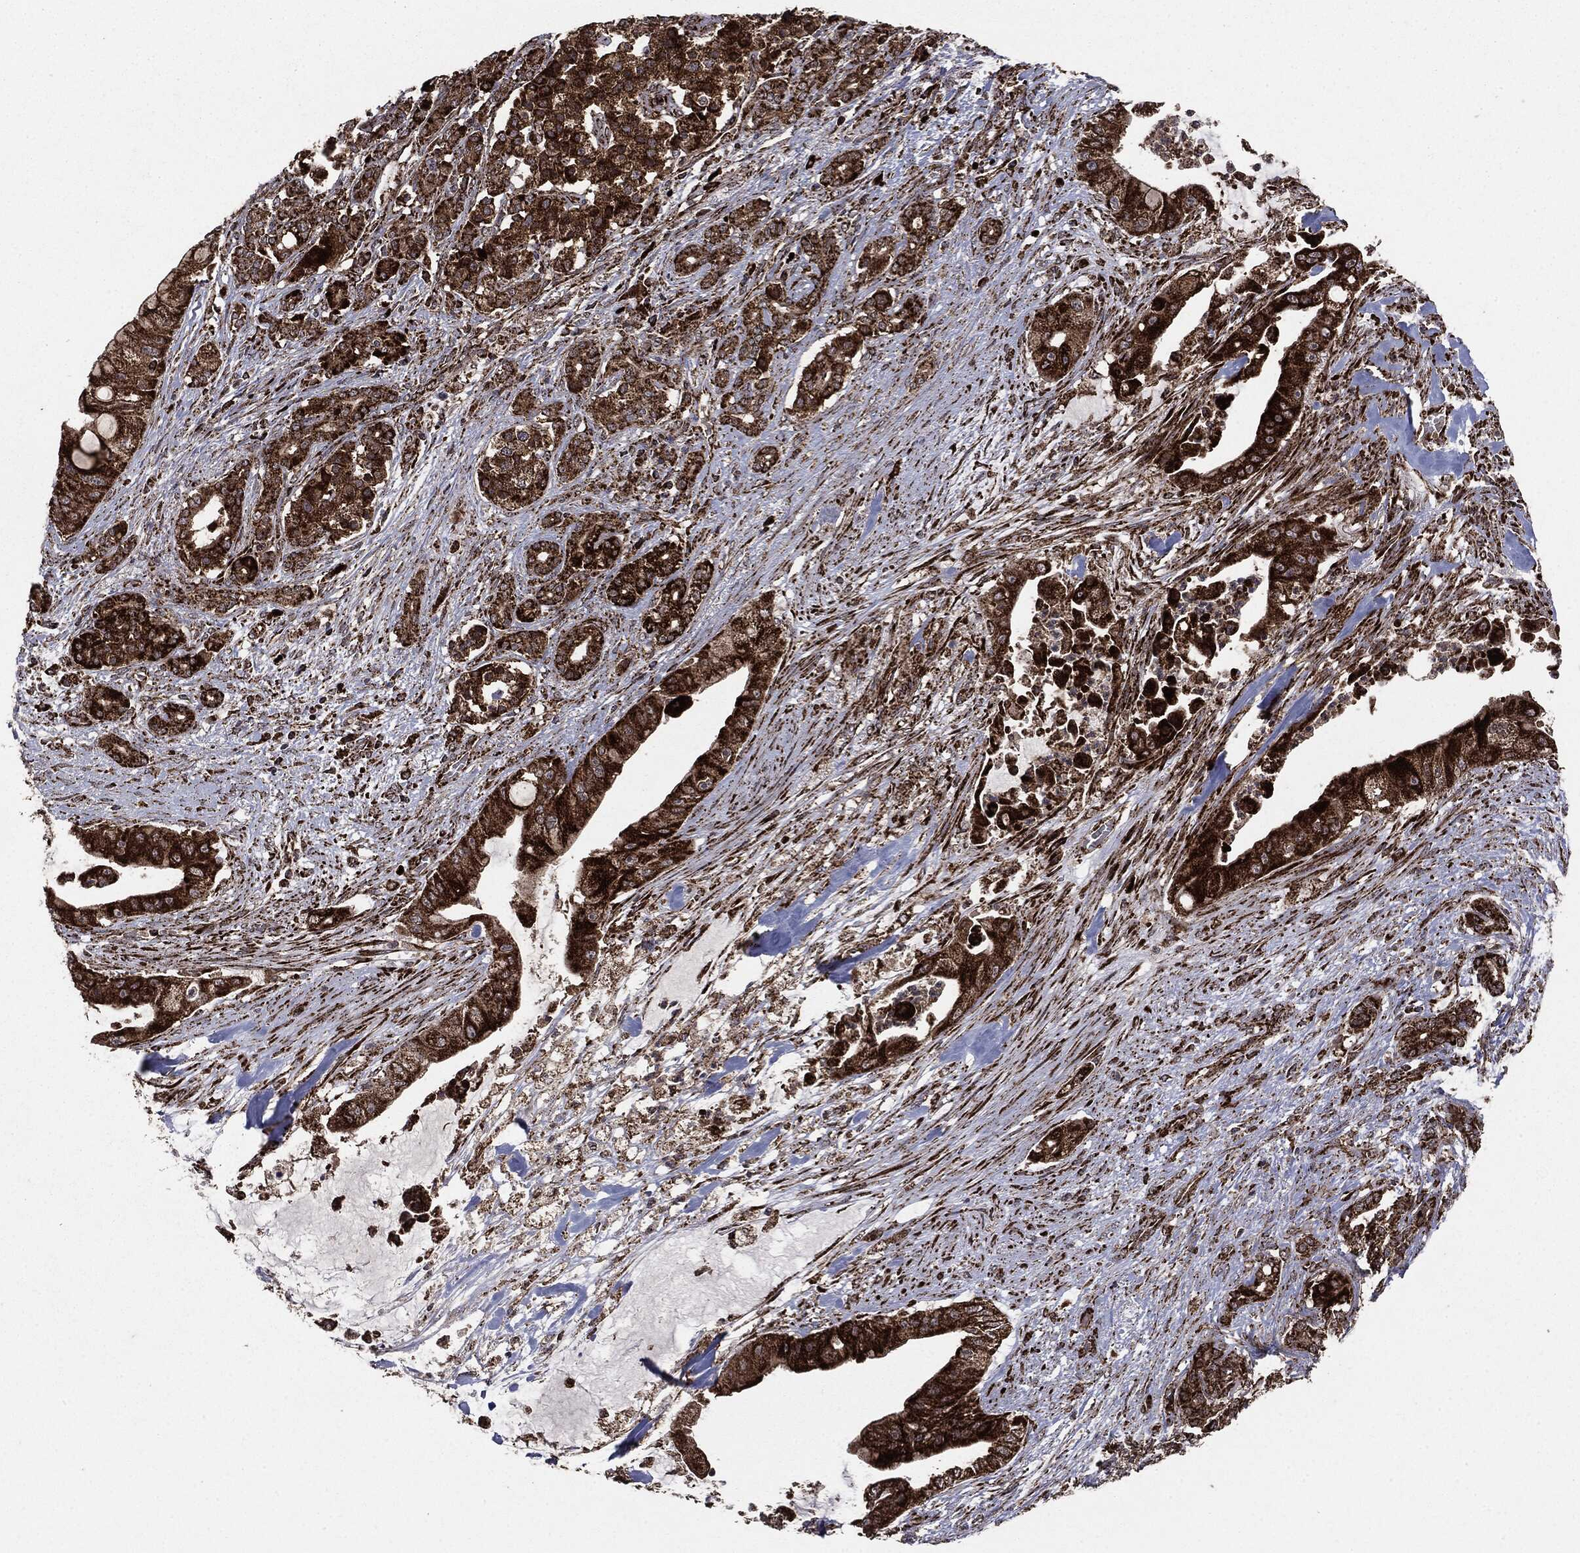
{"staining": {"intensity": "strong", "quantity": ">75%", "location": "cytoplasmic/membranous"}, "tissue": "pancreatic cancer", "cell_type": "Tumor cells", "image_type": "cancer", "snomed": [{"axis": "morphology", "description": "Normal tissue, NOS"}, {"axis": "morphology", "description": "Inflammation, NOS"}, {"axis": "morphology", "description": "Adenocarcinoma, NOS"}, {"axis": "topography", "description": "Pancreas"}], "caption": "IHC staining of adenocarcinoma (pancreatic), which displays high levels of strong cytoplasmic/membranous positivity in about >75% of tumor cells indicating strong cytoplasmic/membranous protein expression. The staining was performed using DAB (brown) for protein detection and nuclei were counterstained in hematoxylin (blue).", "gene": "MAP2K1", "patient": {"sex": "male", "age": 57}}